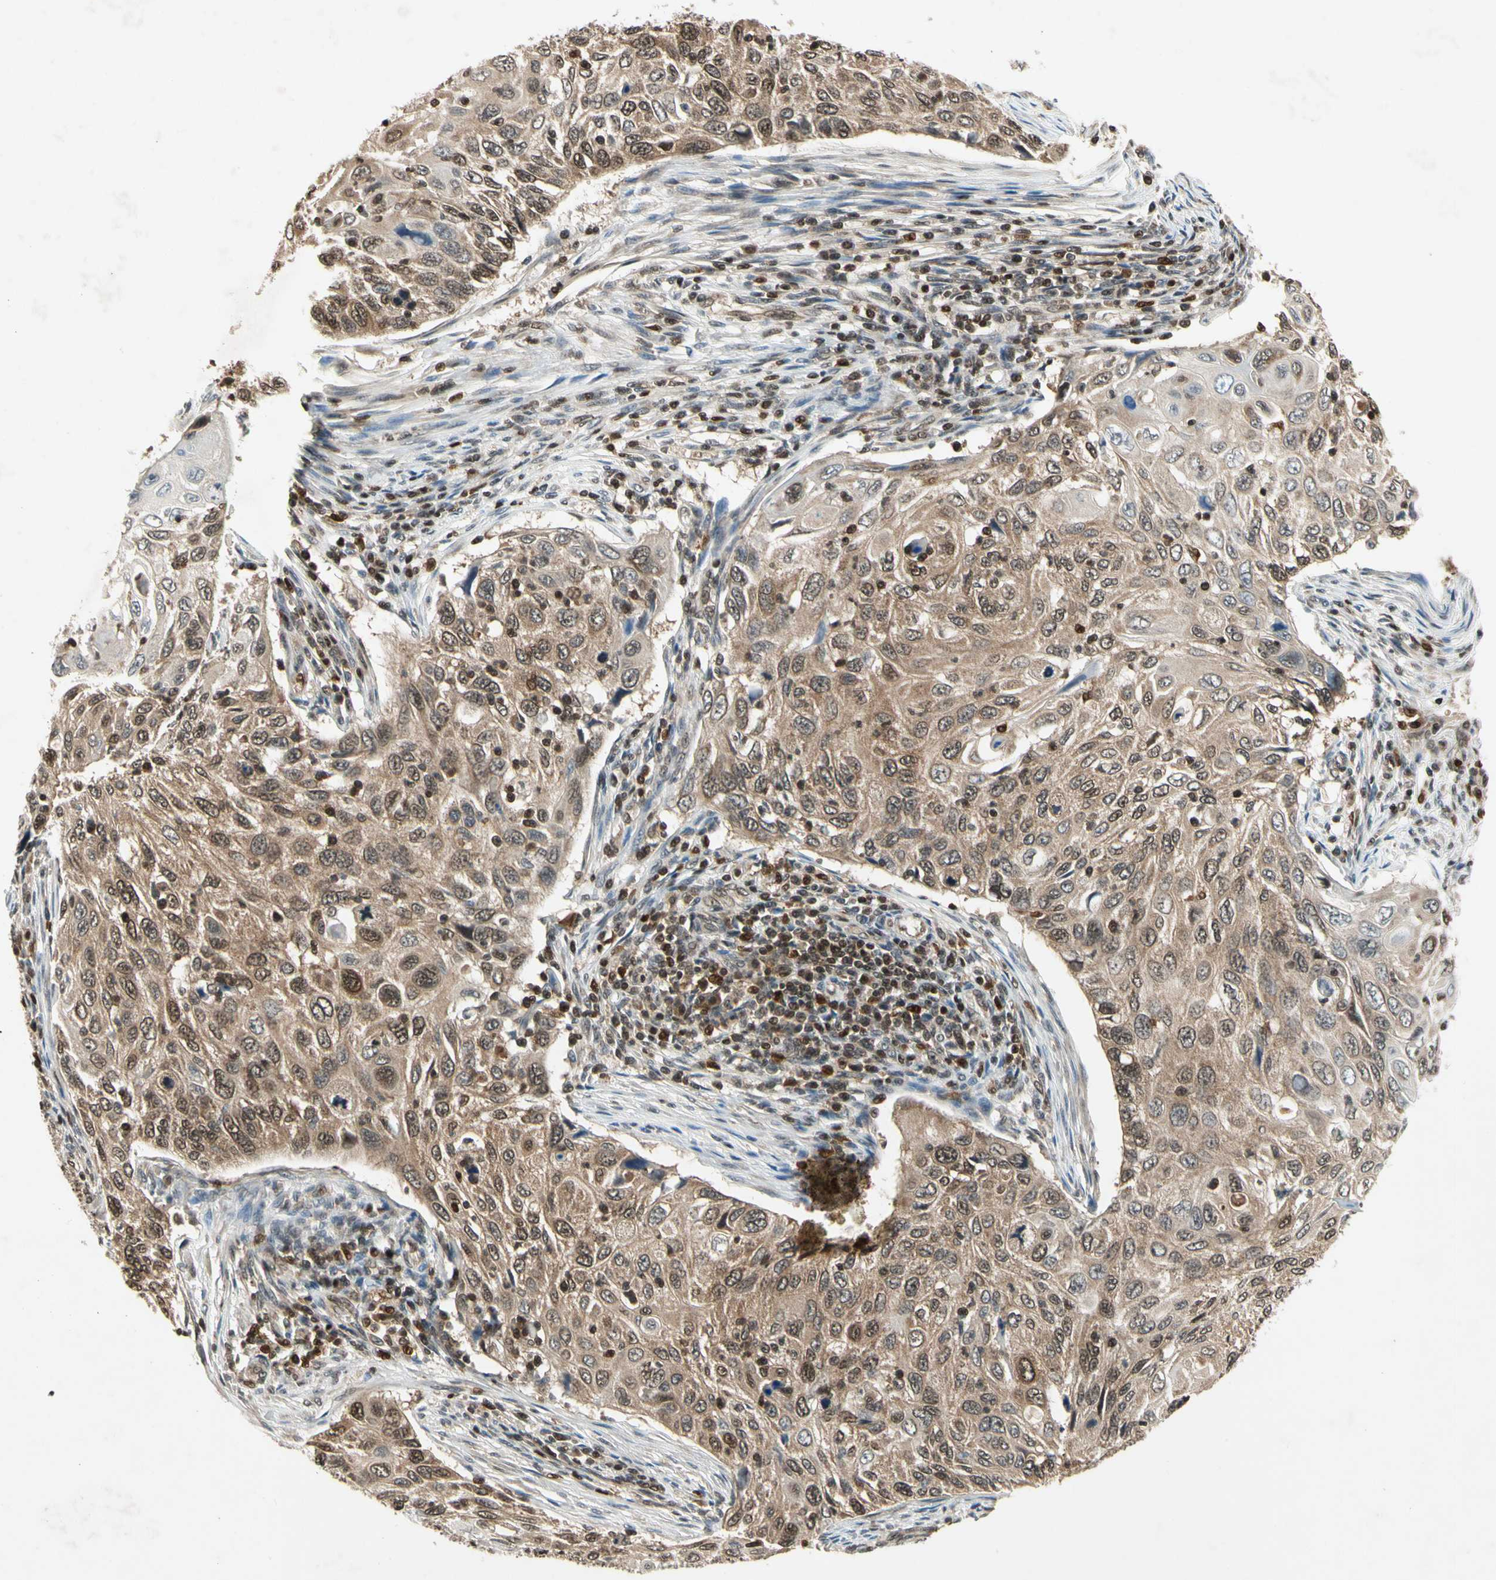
{"staining": {"intensity": "weak", "quantity": ">75%", "location": "cytoplasmic/membranous"}, "tissue": "cervical cancer", "cell_type": "Tumor cells", "image_type": "cancer", "snomed": [{"axis": "morphology", "description": "Squamous cell carcinoma, NOS"}, {"axis": "topography", "description": "Cervix"}], "caption": "Immunohistochemistry (IHC) photomicrograph of neoplastic tissue: squamous cell carcinoma (cervical) stained using immunohistochemistry shows low levels of weak protein expression localized specifically in the cytoplasmic/membranous of tumor cells, appearing as a cytoplasmic/membranous brown color.", "gene": "GSR", "patient": {"sex": "female", "age": 70}}